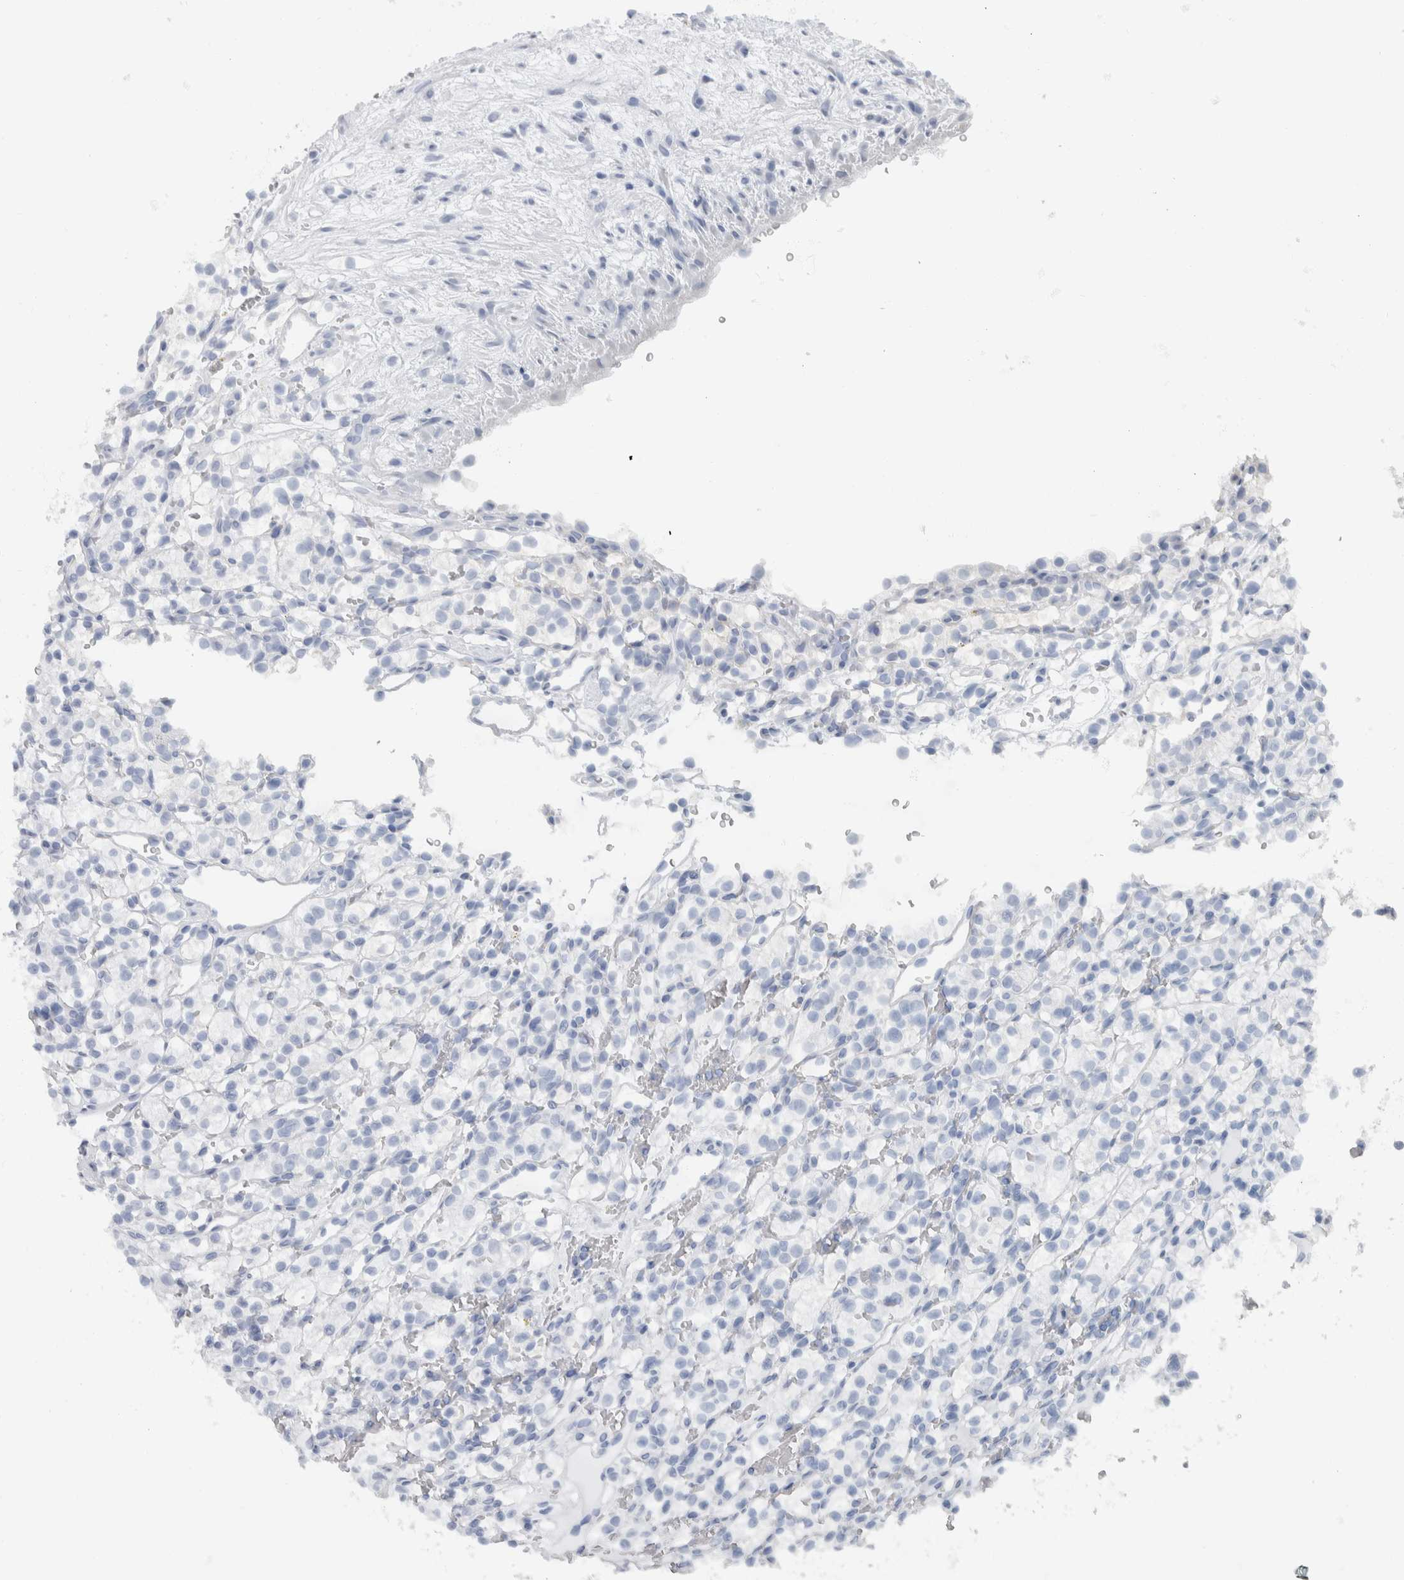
{"staining": {"intensity": "negative", "quantity": "none", "location": "none"}, "tissue": "renal cancer", "cell_type": "Tumor cells", "image_type": "cancer", "snomed": [{"axis": "morphology", "description": "Adenocarcinoma, NOS"}, {"axis": "topography", "description": "Kidney"}], "caption": "Renal cancer was stained to show a protein in brown. There is no significant staining in tumor cells. The staining is performed using DAB brown chromogen with nuclei counter-stained in using hematoxylin.", "gene": "NEFM", "patient": {"sex": "female", "age": 57}}